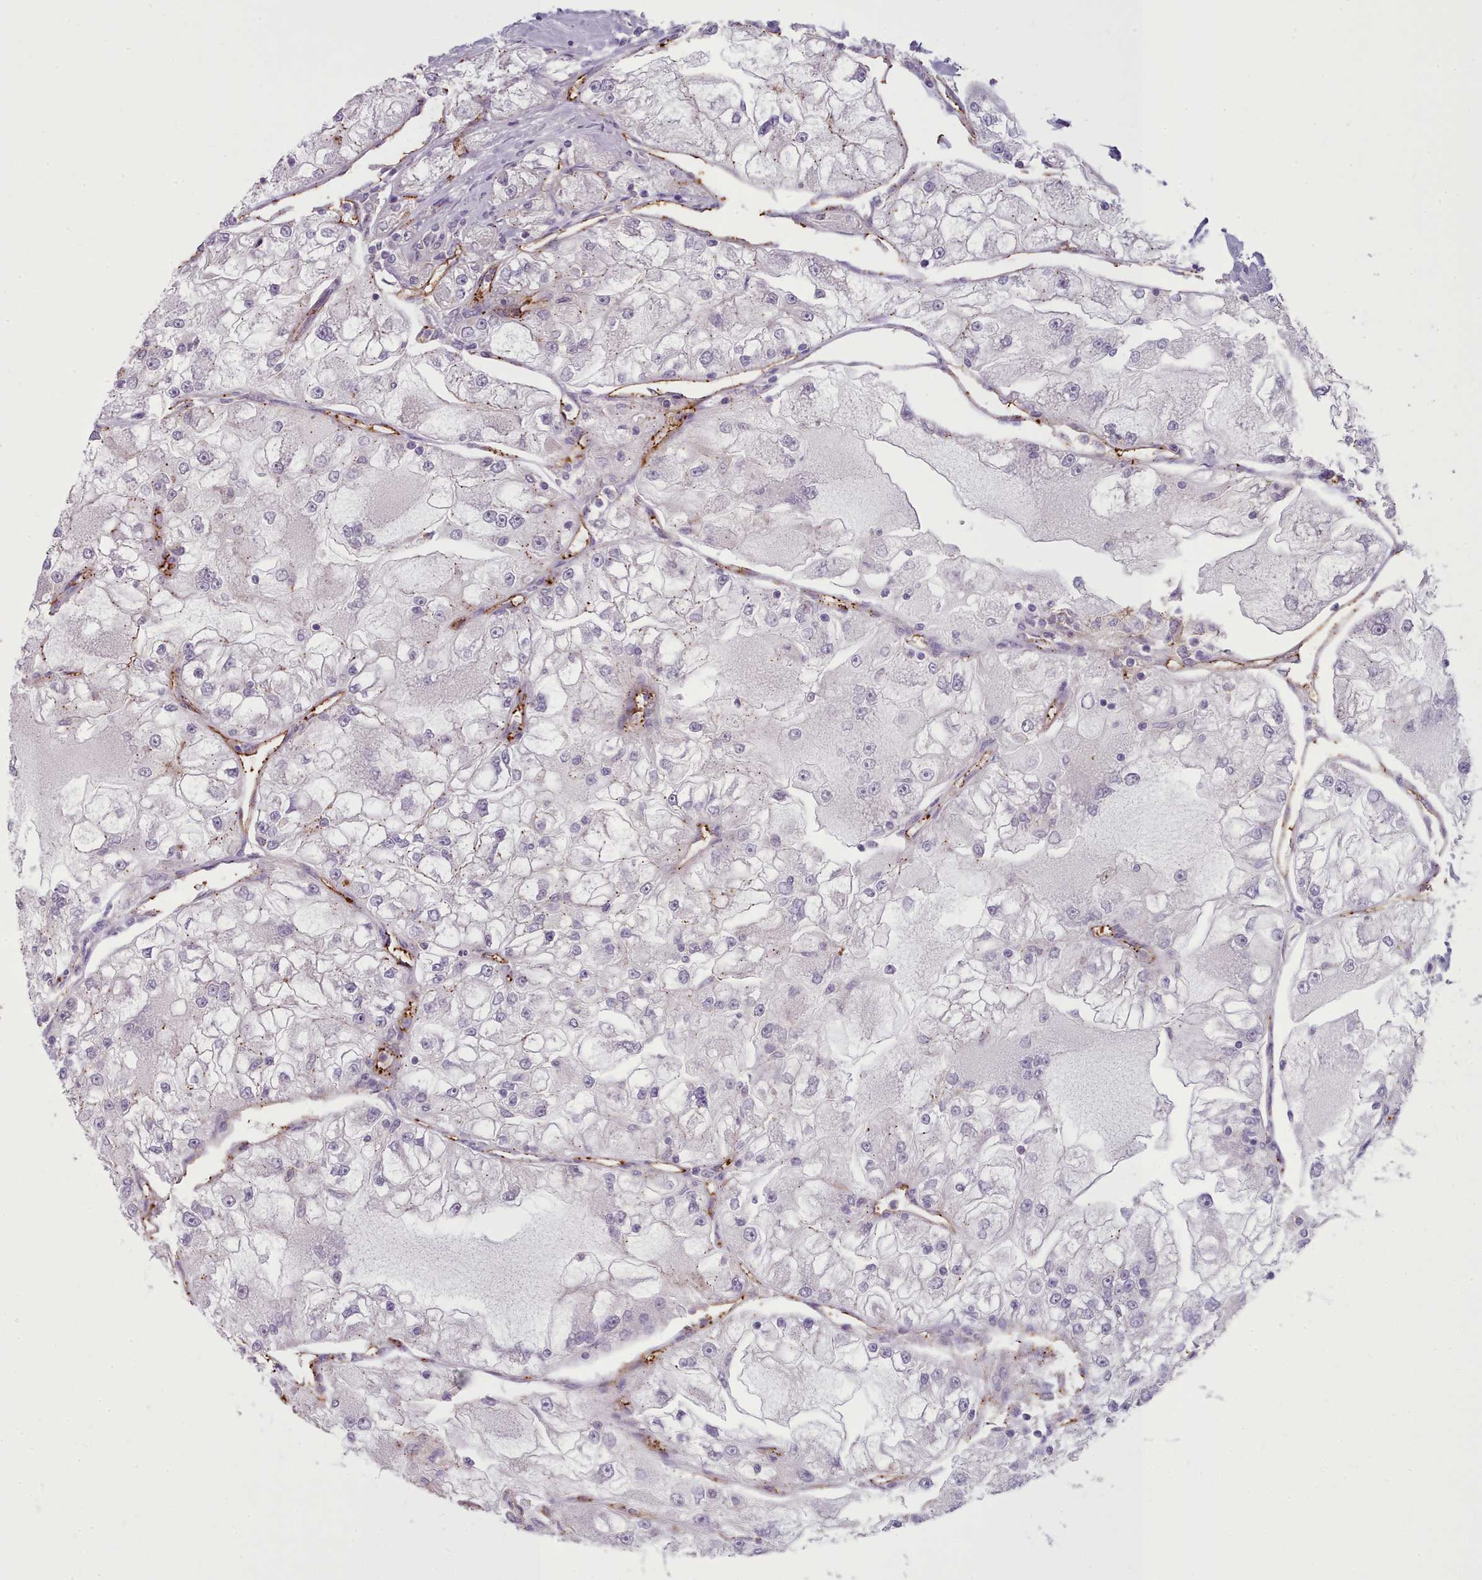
{"staining": {"intensity": "negative", "quantity": "none", "location": "none"}, "tissue": "renal cancer", "cell_type": "Tumor cells", "image_type": "cancer", "snomed": [{"axis": "morphology", "description": "Adenocarcinoma, NOS"}, {"axis": "topography", "description": "Kidney"}], "caption": "Tumor cells are negative for protein expression in human renal cancer. The staining is performed using DAB brown chromogen with nuclei counter-stained in using hematoxylin.", "gene": "CD300LF", "patient": {"sex": "female", "age": 72}}